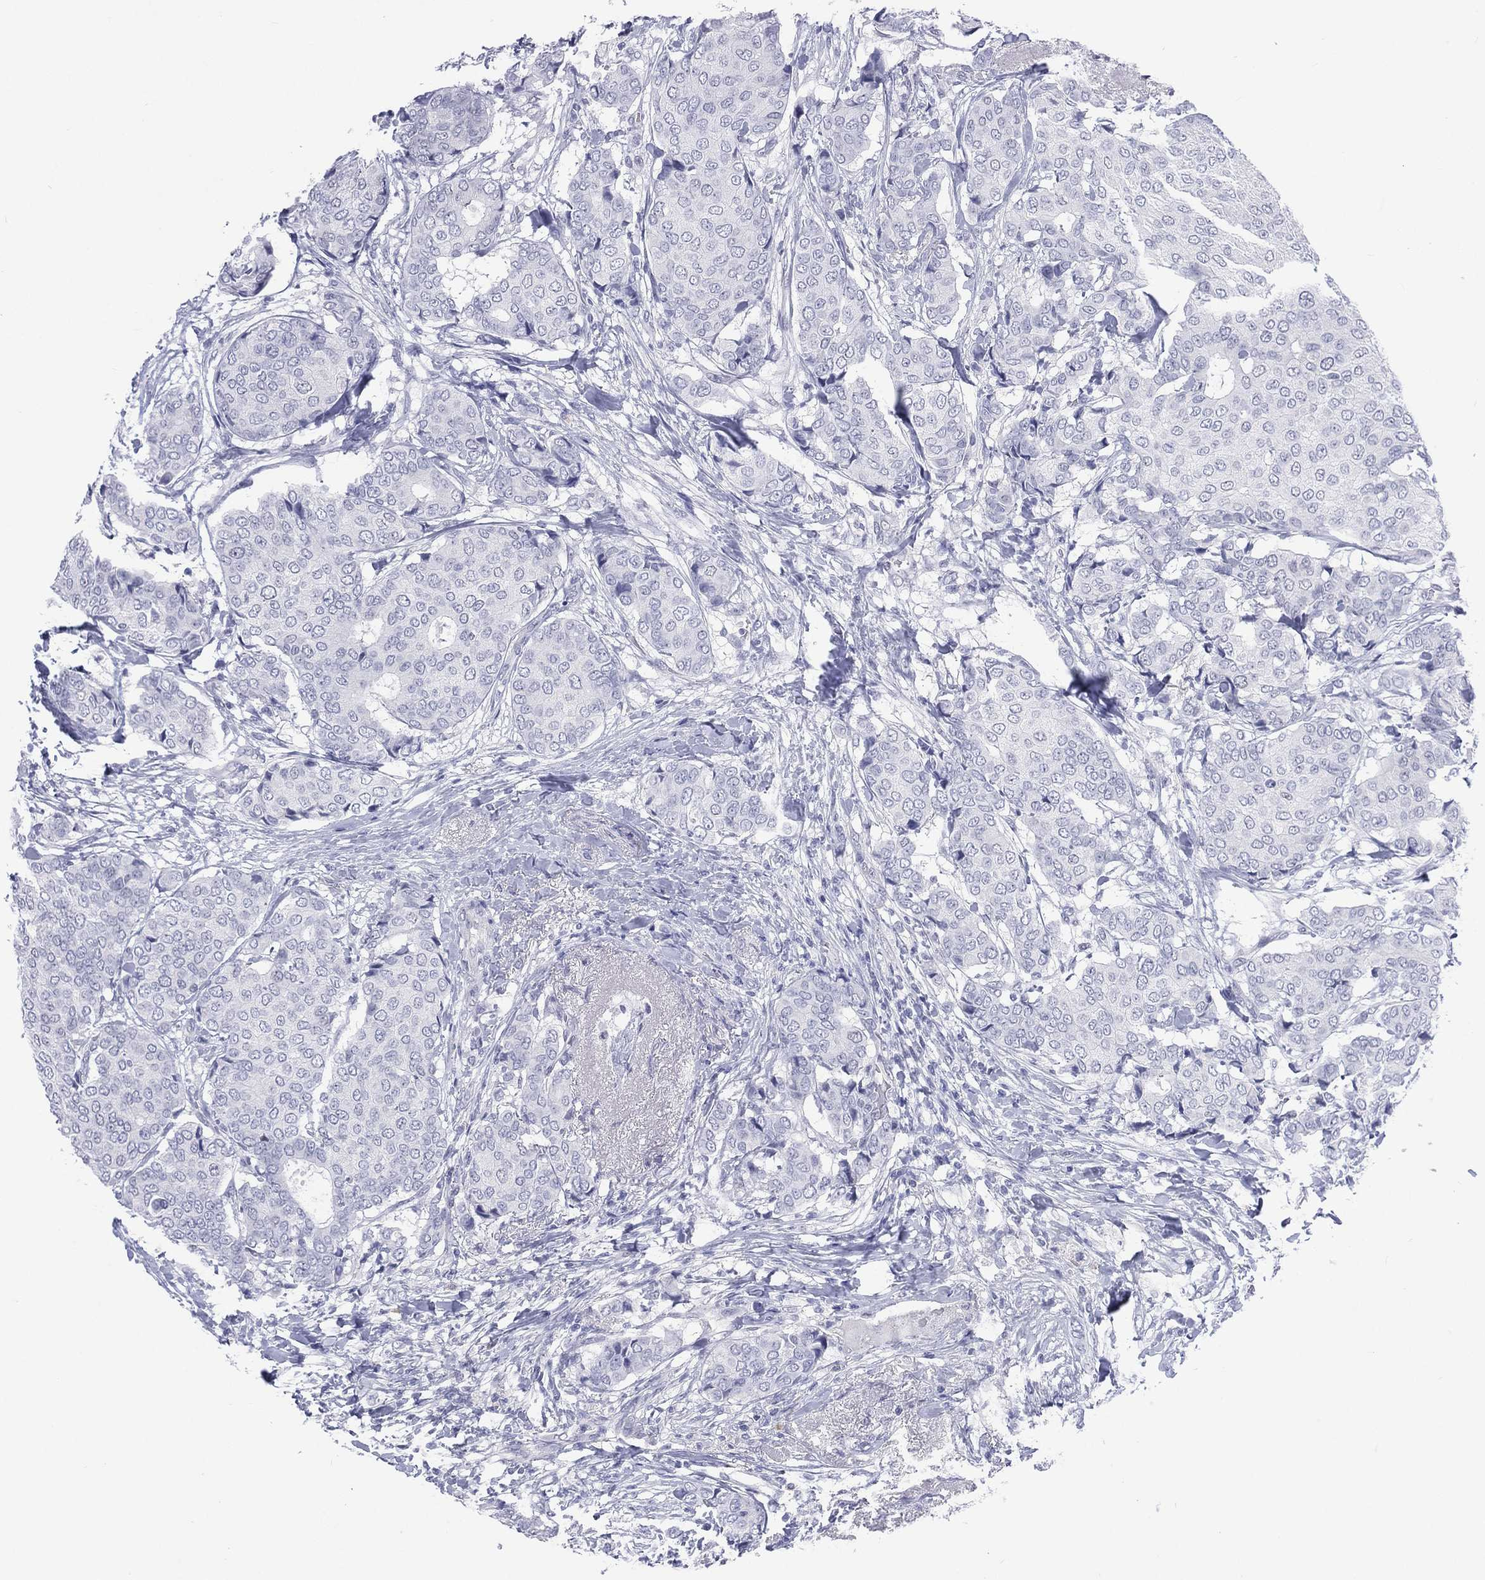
{"staining": {"intensity": "negative", "quantity": "none", "location": "none"}, "tissue": "breast cancer", "cell_type": "Tumor cells", "image_type": "cancer", "snomed": [{"axis": "morphology", "description": "Duct carcinoma"}, {"axis": "topography", "description": "Breast"}], "caption": "There is no significant staining in tumor cells of breast cancer. The staining is performed using DAB (3,3'-diaminobenzidine) brown chromogen with nuclei counter-stained in using hematoxylin.", "gene": "SSX1", "patient": {"sex": "female", "age": 75}}